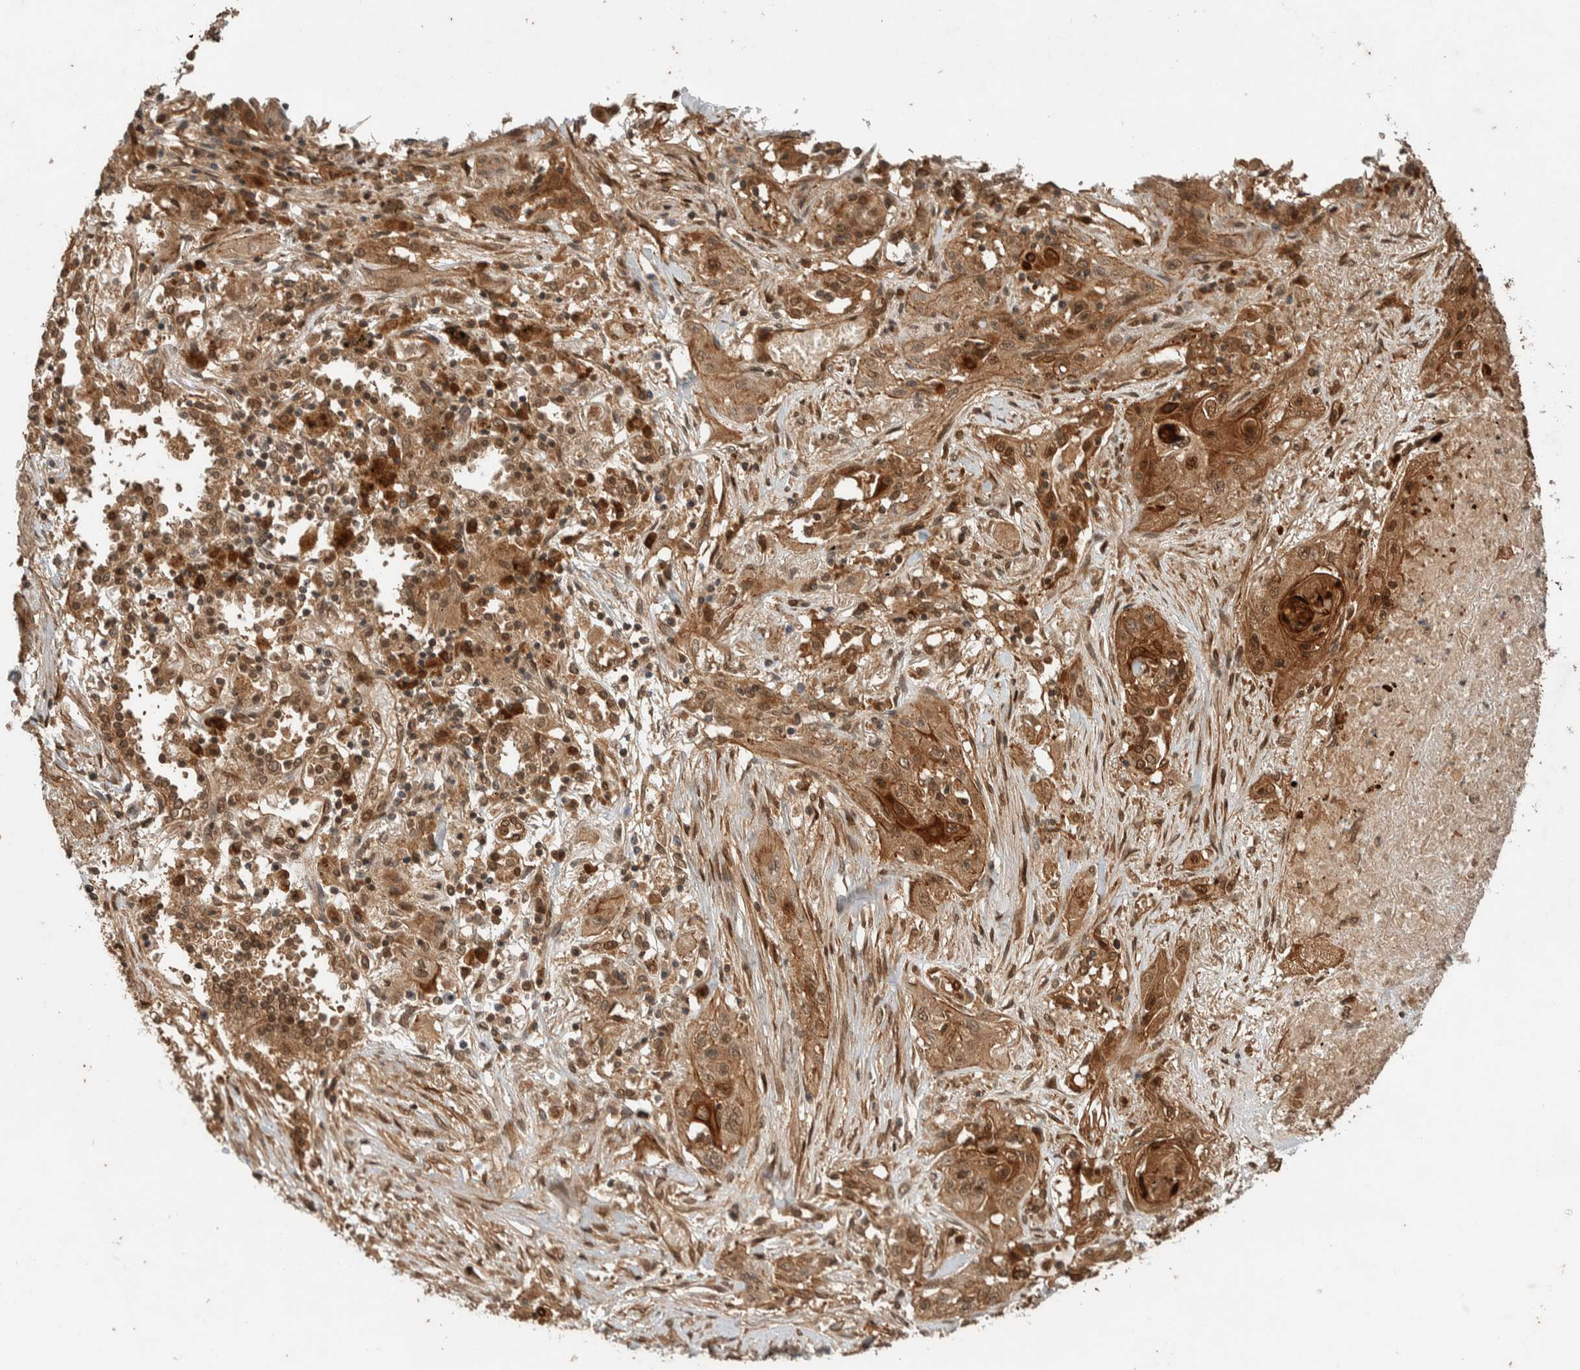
{"staining": {"intensity": "moderate", "quantity": ">75%", "location": "cytoplasmic/membranous,nuclear"}, "tissue": "lung cancer", "cell_type": "Tumor cells", "image_type": "cancer", "snomed": [{"axis": "morphology", "description": "Squamous cell carcinoma, NOS"}, {"axis": "topography", "description": "Lung"}], "caption": "This micrograph shows lung cancer (squamous cell carcinoma) stained with immunohistochemistry (IHC) to label a protein in brown. The cytoplasmic/membranous and nuclear of tumor cells show moderate positivity for the protein. Nuclei are counter-stained blue.", "gene": "CNTROB", "patient": {"sex": "female", "age": 47}}